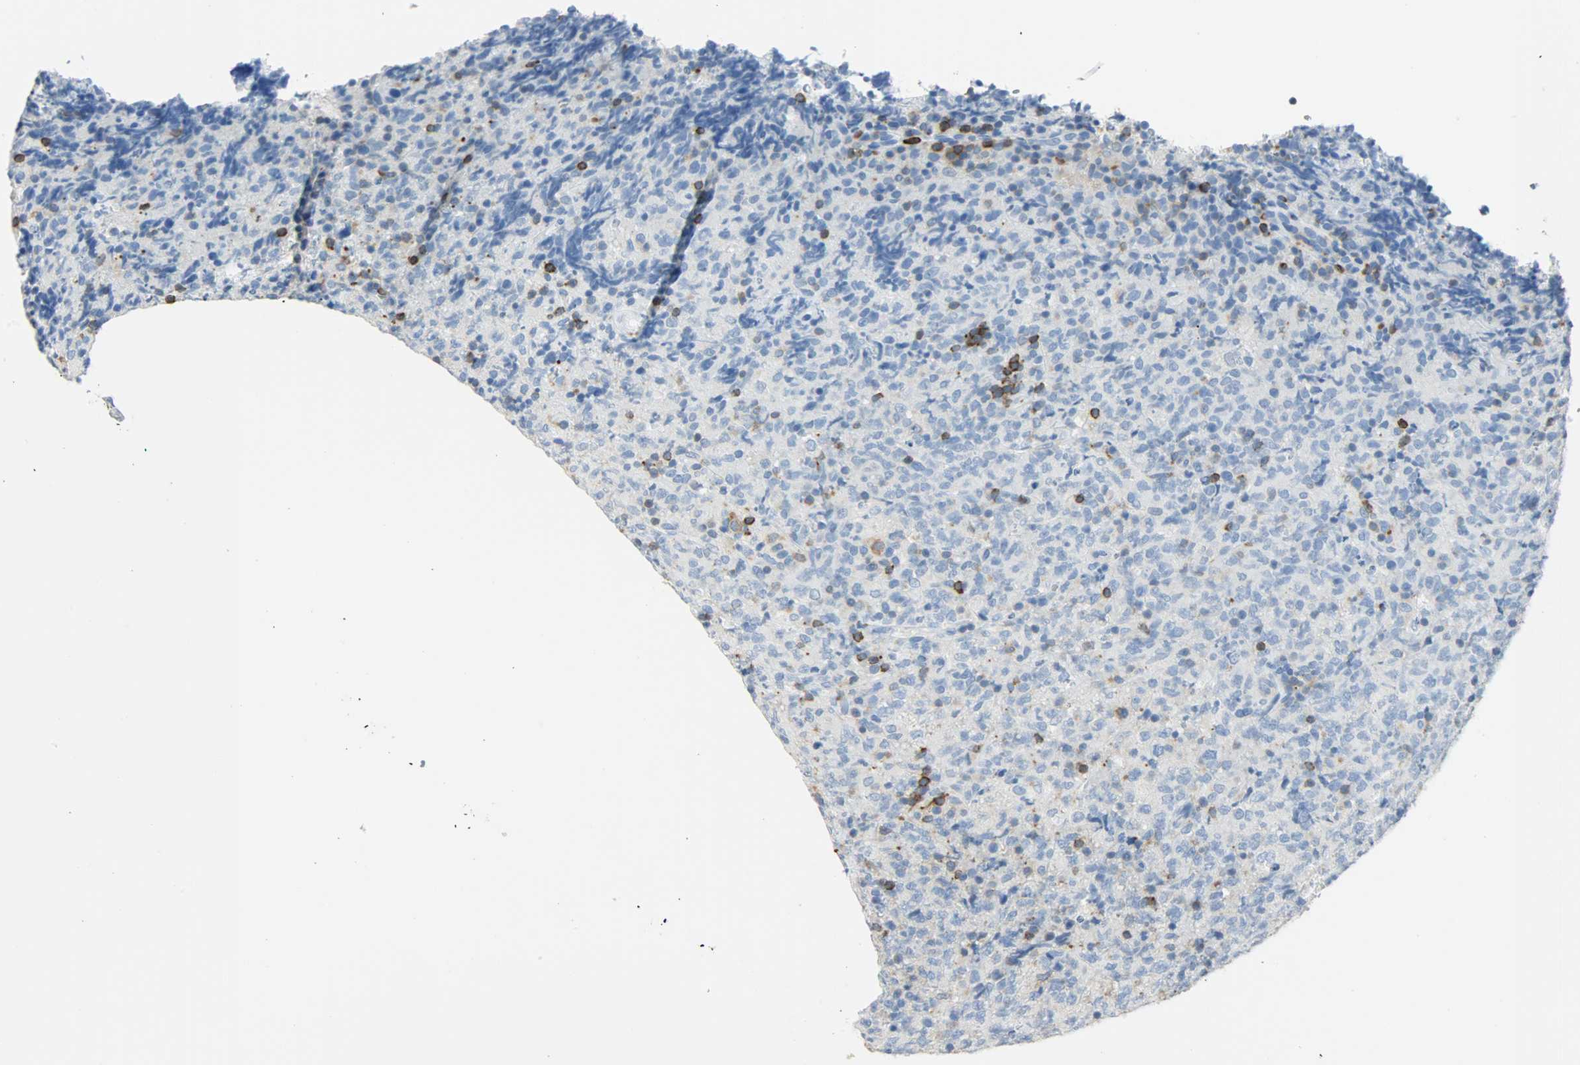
{"staining": {"intensity": "negative", "quantity": "none", "location": "none"}, "tissue": "lymphoma", "cell_type": "Tumor cells", "image_type": "cancer", "snomed": [{"axis": "morphology", "description": "Malignant lymphoma, non-Hodgkin's type, High grade"}, {"axis": "topography", "description": "Tonsil"}], "caption": "This is an IHC photomicrograph of human high-grade malignant lymphoma, non-Hodgkin's type. There is no positivity in tumor cells.", "gene": "PTPN6", "patient": {"sex": "female", "age": 36}}